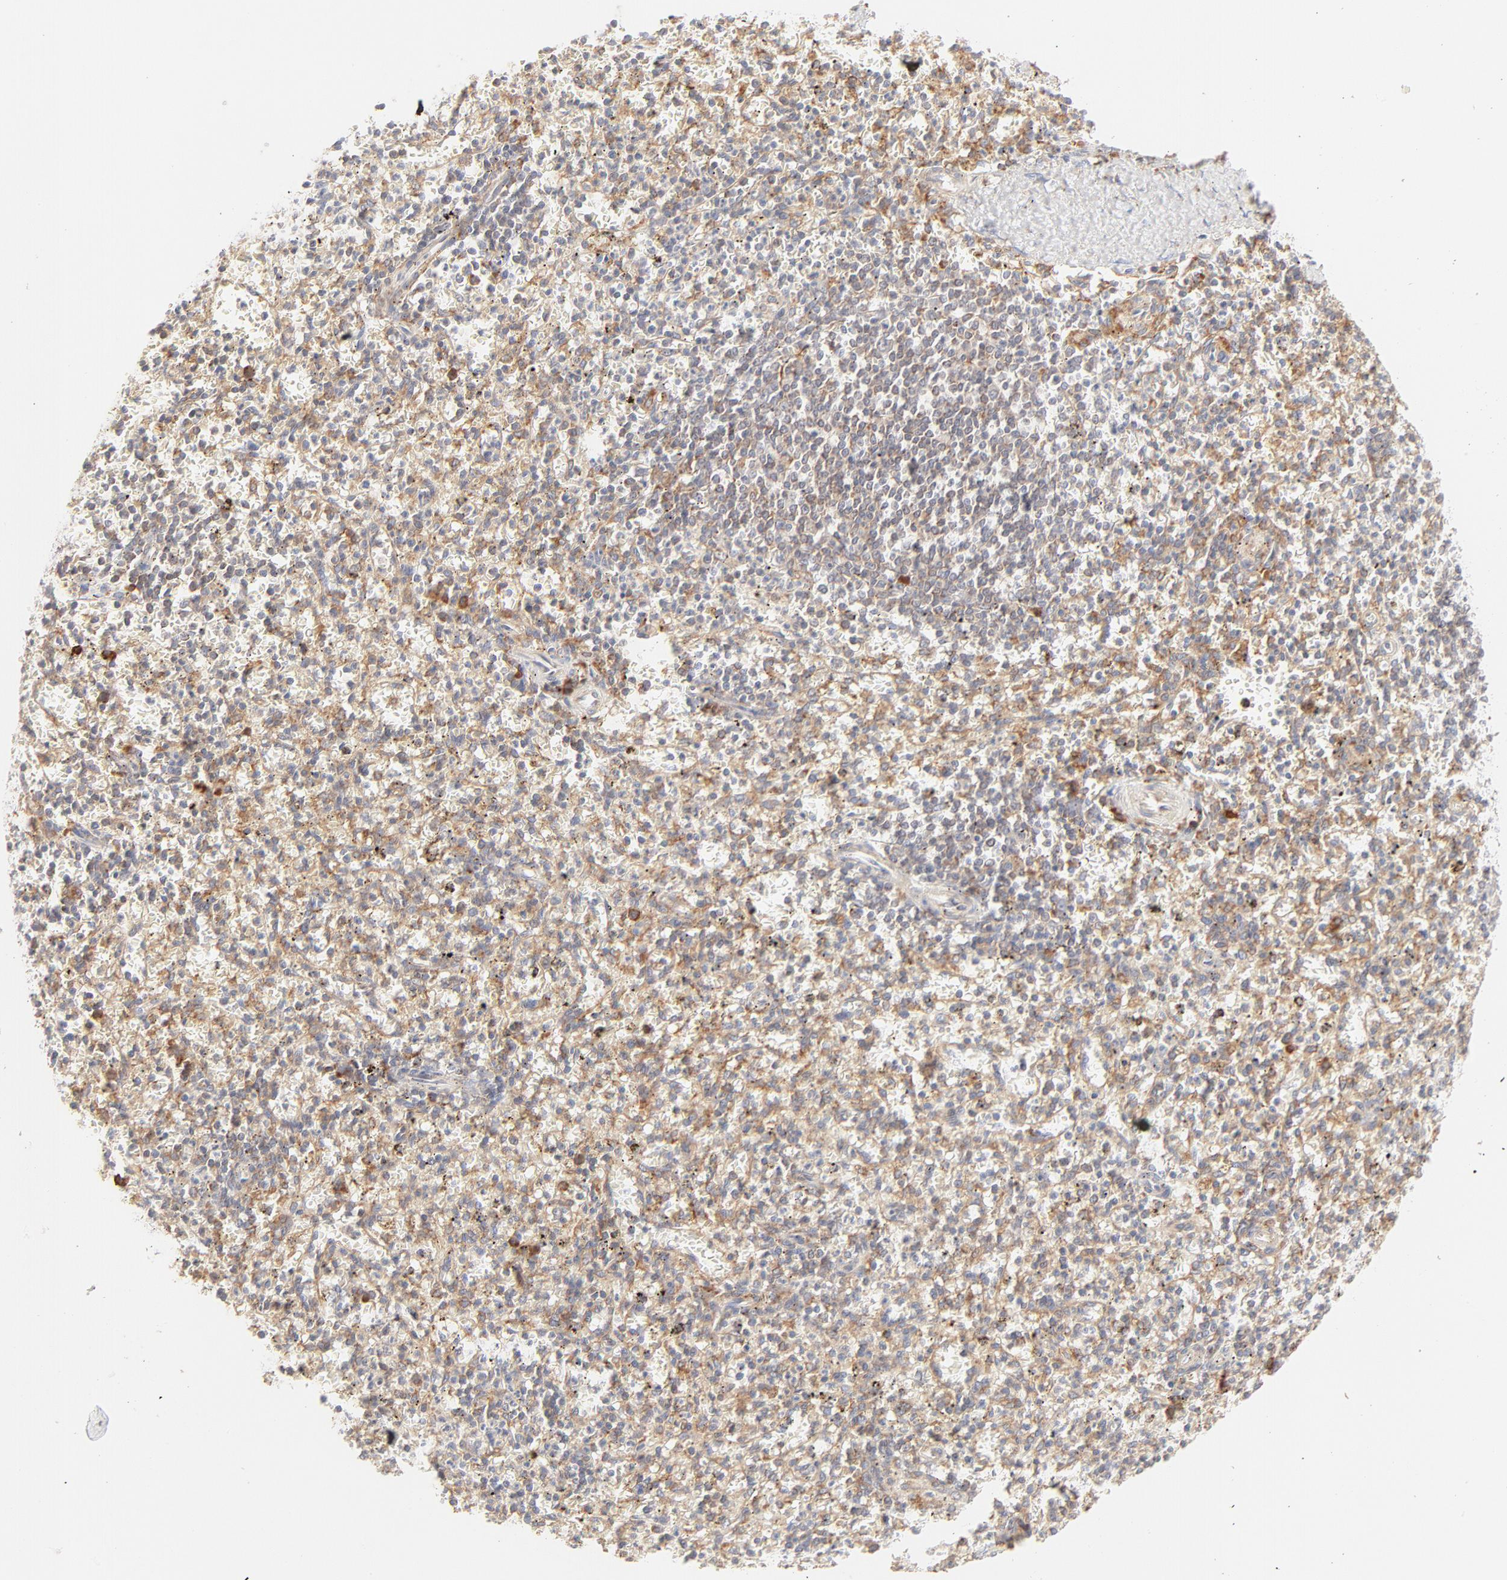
{"staining": {"intensity": "moderate", "quantity": "25%-75%", "location": "cytoplasmic/membranous"}, "tissue": "spleen", "cell_type": "Cells in red pulp", "image_type": "normal", "snomed": [{"axis": "morphology", "description": "Normal tissue, NOS"}, {"axis": "topography", "description": "Spleen"}], "caption": "Immunohistochemistry photomicrograph of benign human spleen stained for a protein (brown), which shows medium levels of moderate cytoplasmic/membranous expression in about 25%-75% of cells in red pulp.", "gene": "PARP12", "patient": {"sex": "male", "age": 72}}